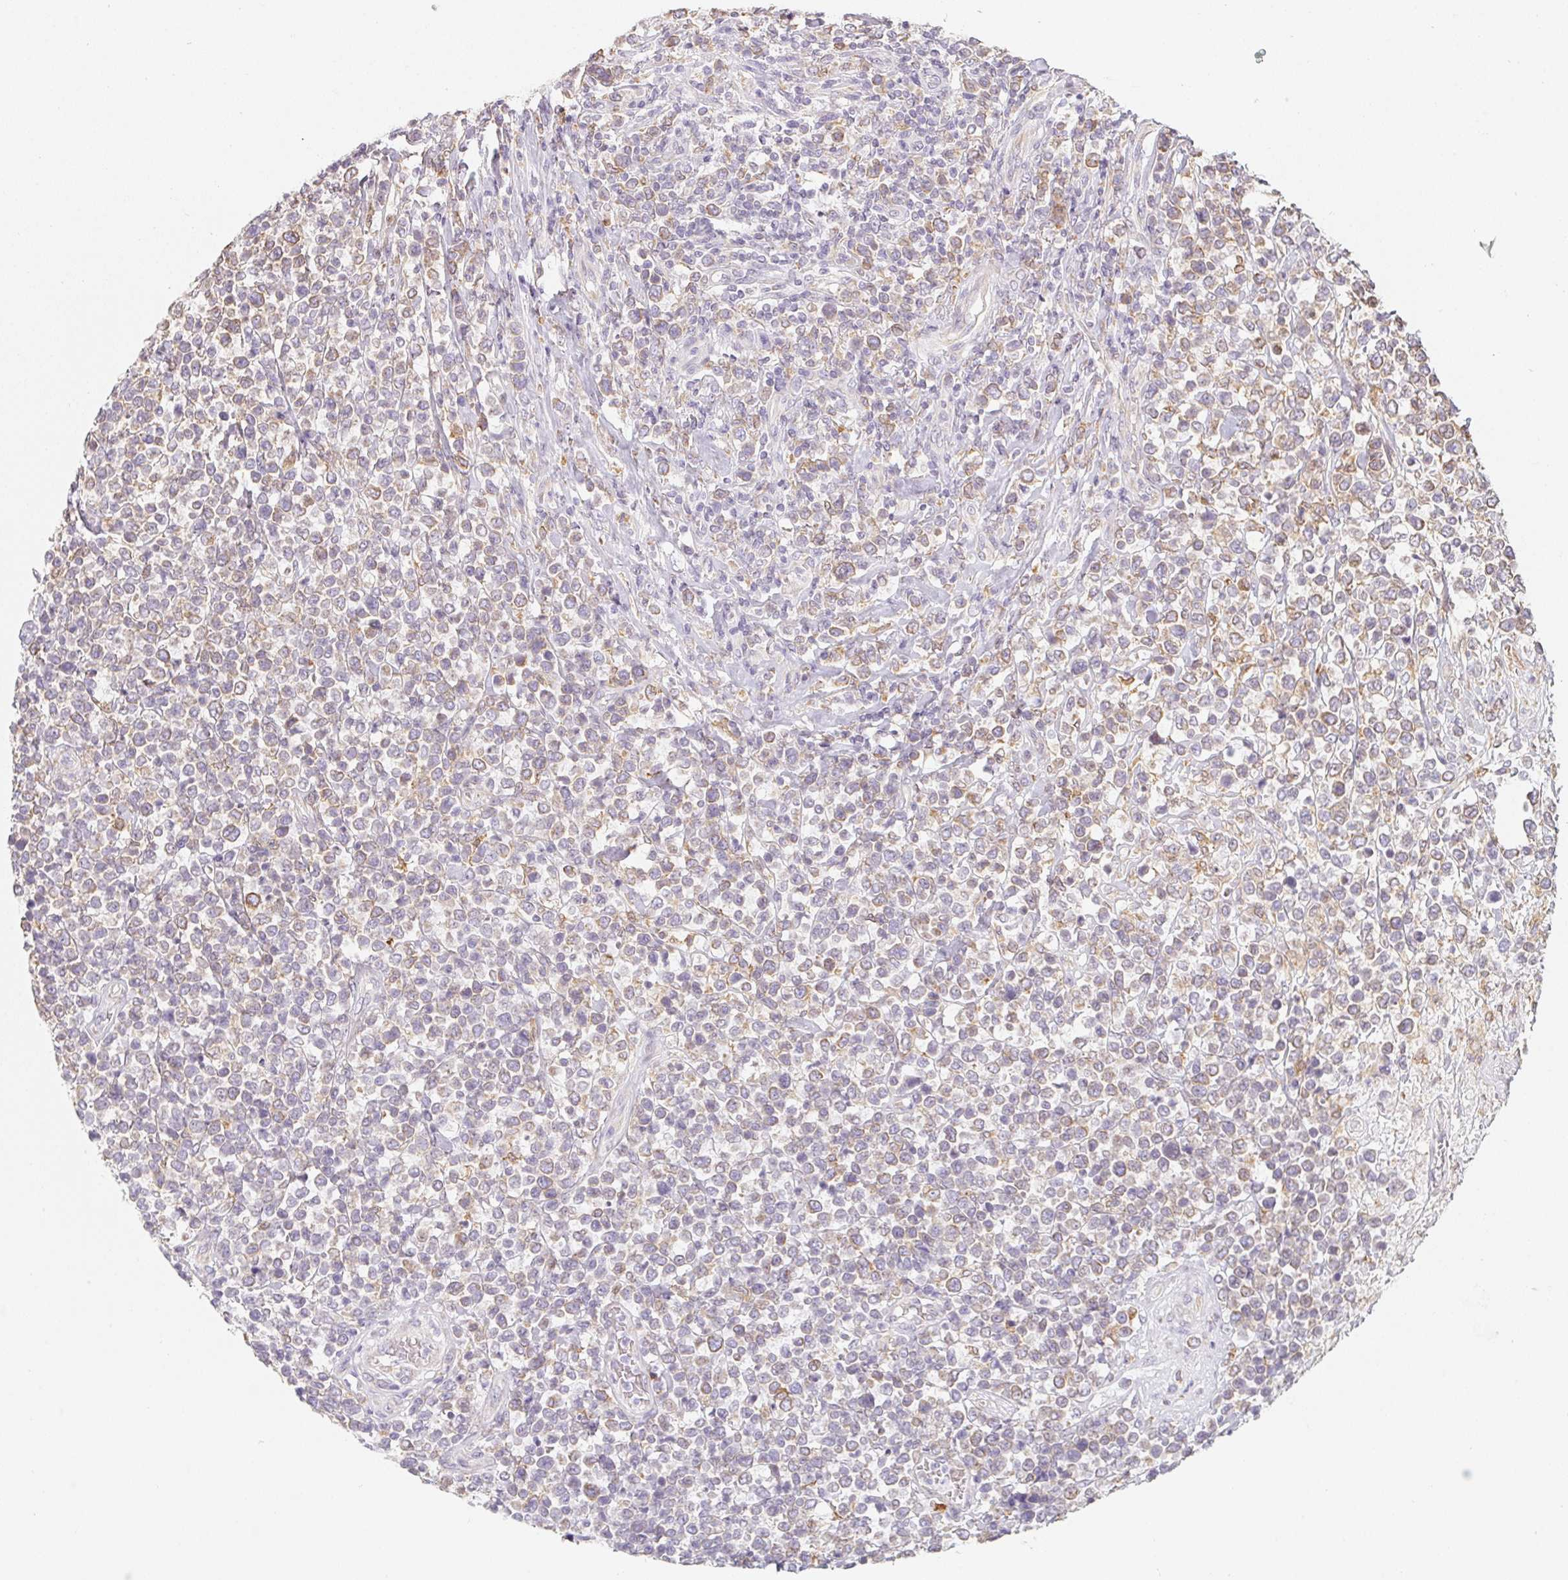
{"staining": {"intensity": "weak", "quantity": ">75%", "location": "cytoplasmic/membranous"}, "tissue": "lymphoma", "cell_type": "Tumor cells", "image_type": "cancer", "snomed": [{"axis": "morphology", "description": "Malignant lymphoma, non-Hodgkin's type, High grade"}, {"axis": "topography", "description": "Soft tissue"}], "caption": "An image showing weak cytoplasmic/membranous positivity in about >75% of tumor cells in high-grade malignant lymphoma, non-Hodgkin's type, as visualized by brown immunohistochemical staining.", "gene": "SOAT1", "patient": {"sex": "female", "age": 56}}